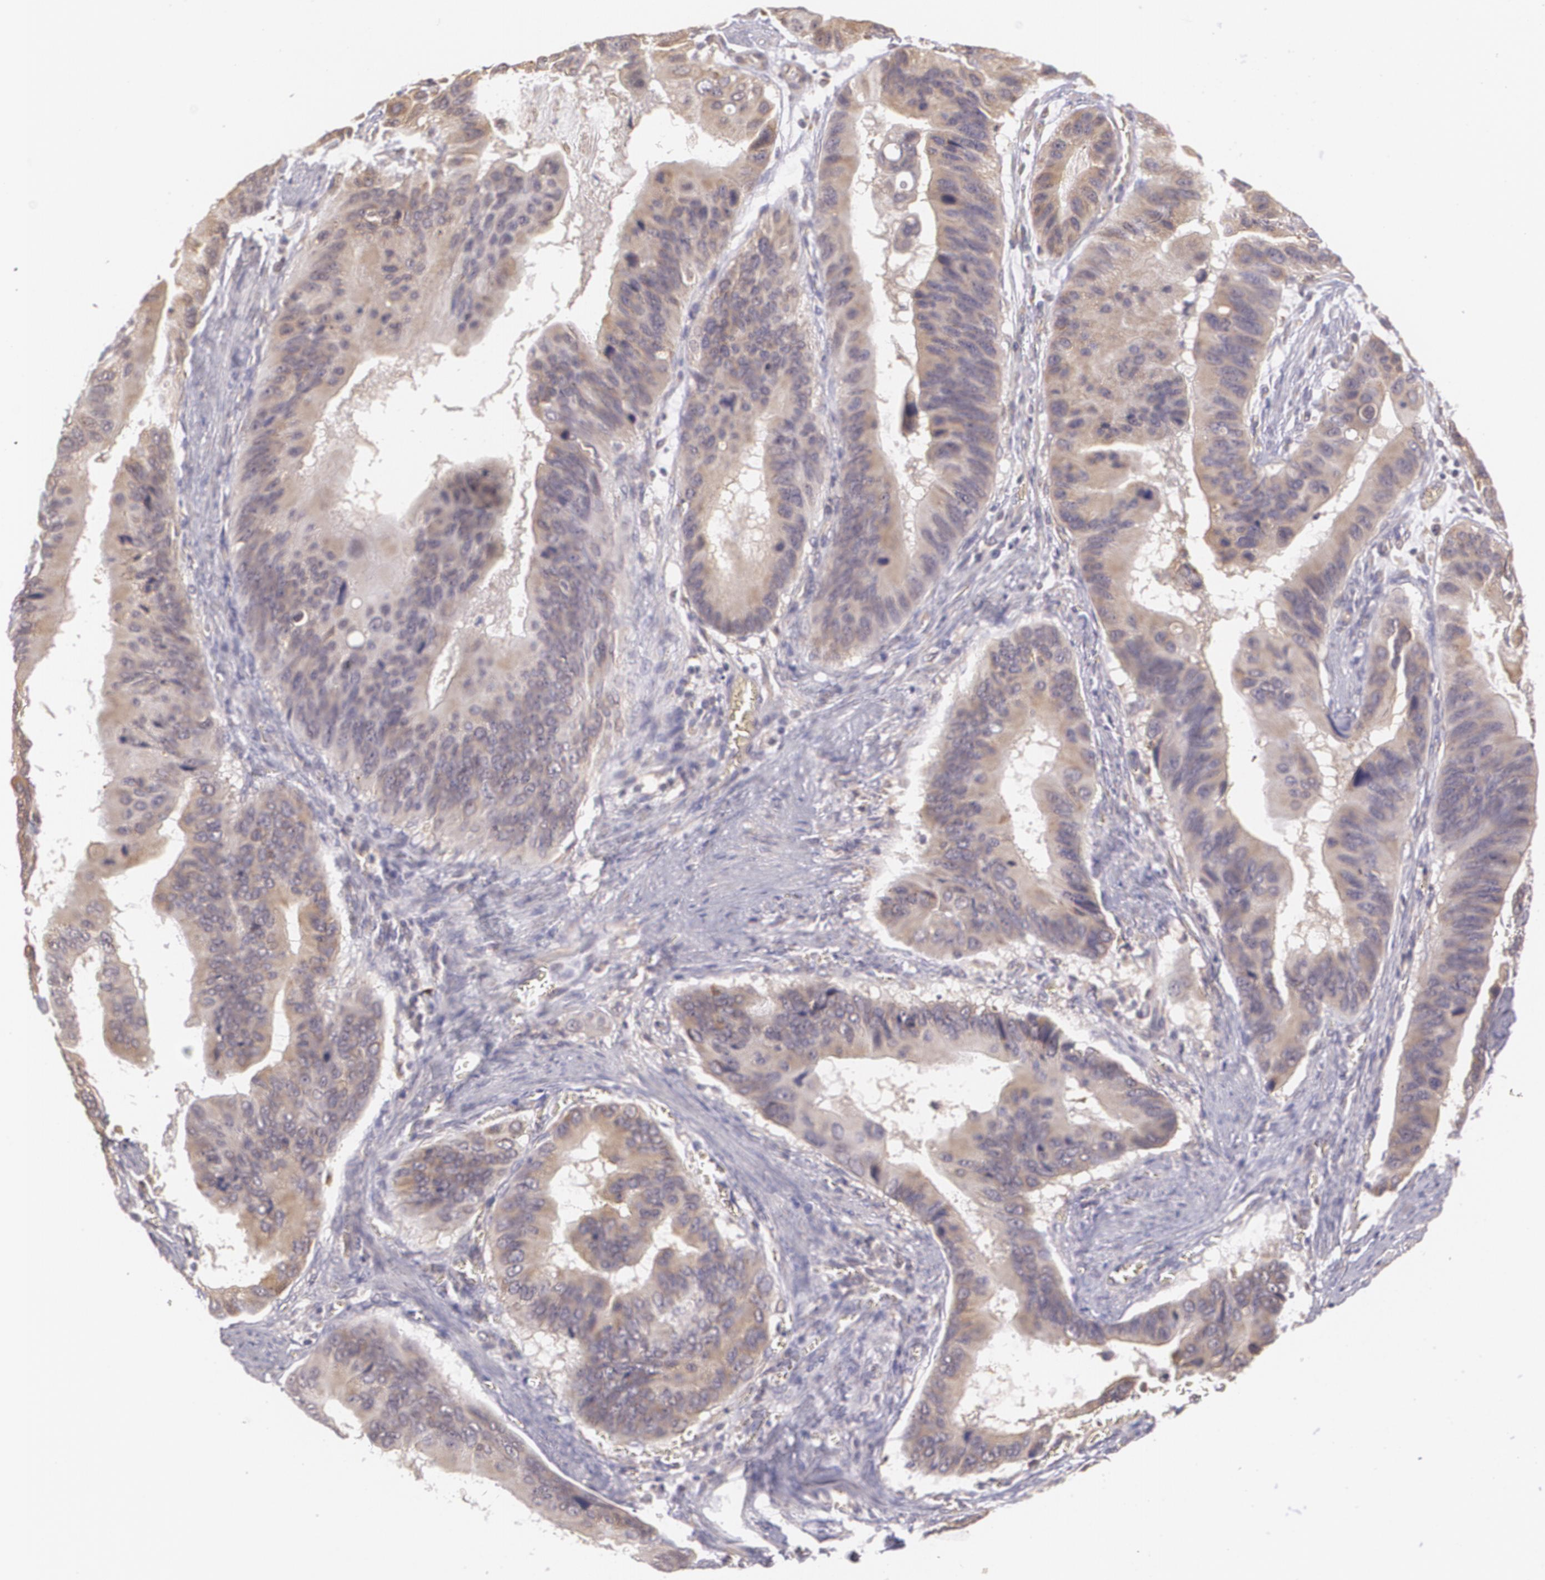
{"staining": {"intensity": "weak", "quantity": ">75%", "location": "cytoplasmic/membranous"}, "tissue": "stomach cancer", "cell_type": "Tumor cells", "image_type": "cancer", "snomed": [{"axis": "morphology", "description": "Adenocarcinoma, NOS"}, {"axis": "topography", "description": "Stomach, upper"}], "caption": "High-magnification brightfield microscopy of stomach cancer (adenocarcinoma) stained with DAB (brown) and counterstained with hematoxylin (blue). tumor cells exhibit weak cytoplasmic/membranous expression is appreciated in approximately>75% of cells. The protein is shown in brown color, while the nuclei are stained blue.", "gene": "CCL17", "patient": {"sex": "male", "age": 80}}